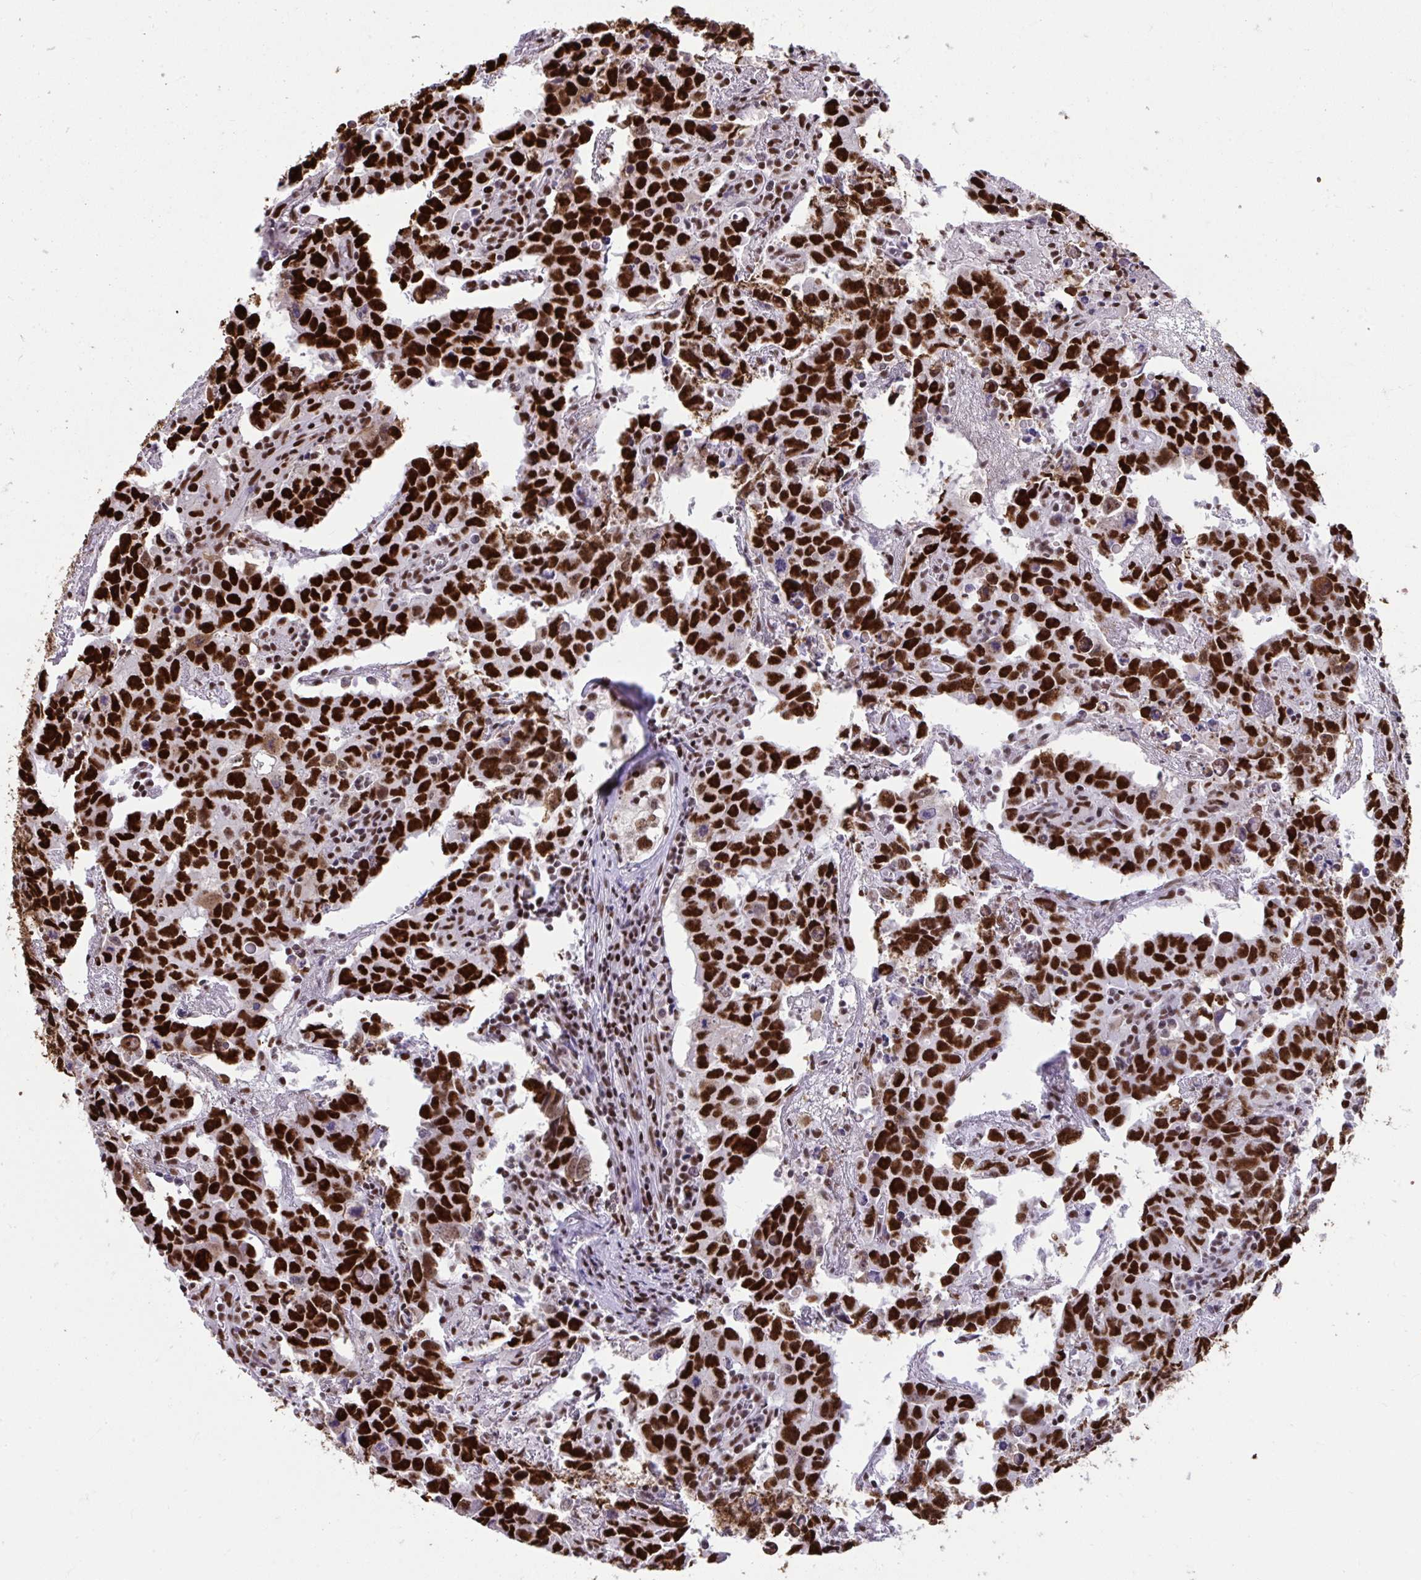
{"staining": {"intensity": "strong", "quantity": ">75%", "location": "nuclear"}, "tissue": "testis cancer", "cell_type": "Tumor cells", "image_type": "cancer", "snomed": [{"axis": "morphology", "description": "Carcinoma, Embryonal, NOS"}, {"axis": "topography", "description": "Testis"}], "caption": "A brown stain shows strong nuclear expression of a protein in testis embryonal carcinoma tumor cells.", "gene": "SLC35C2", "patient": {"sex": "male", "age": 22}}